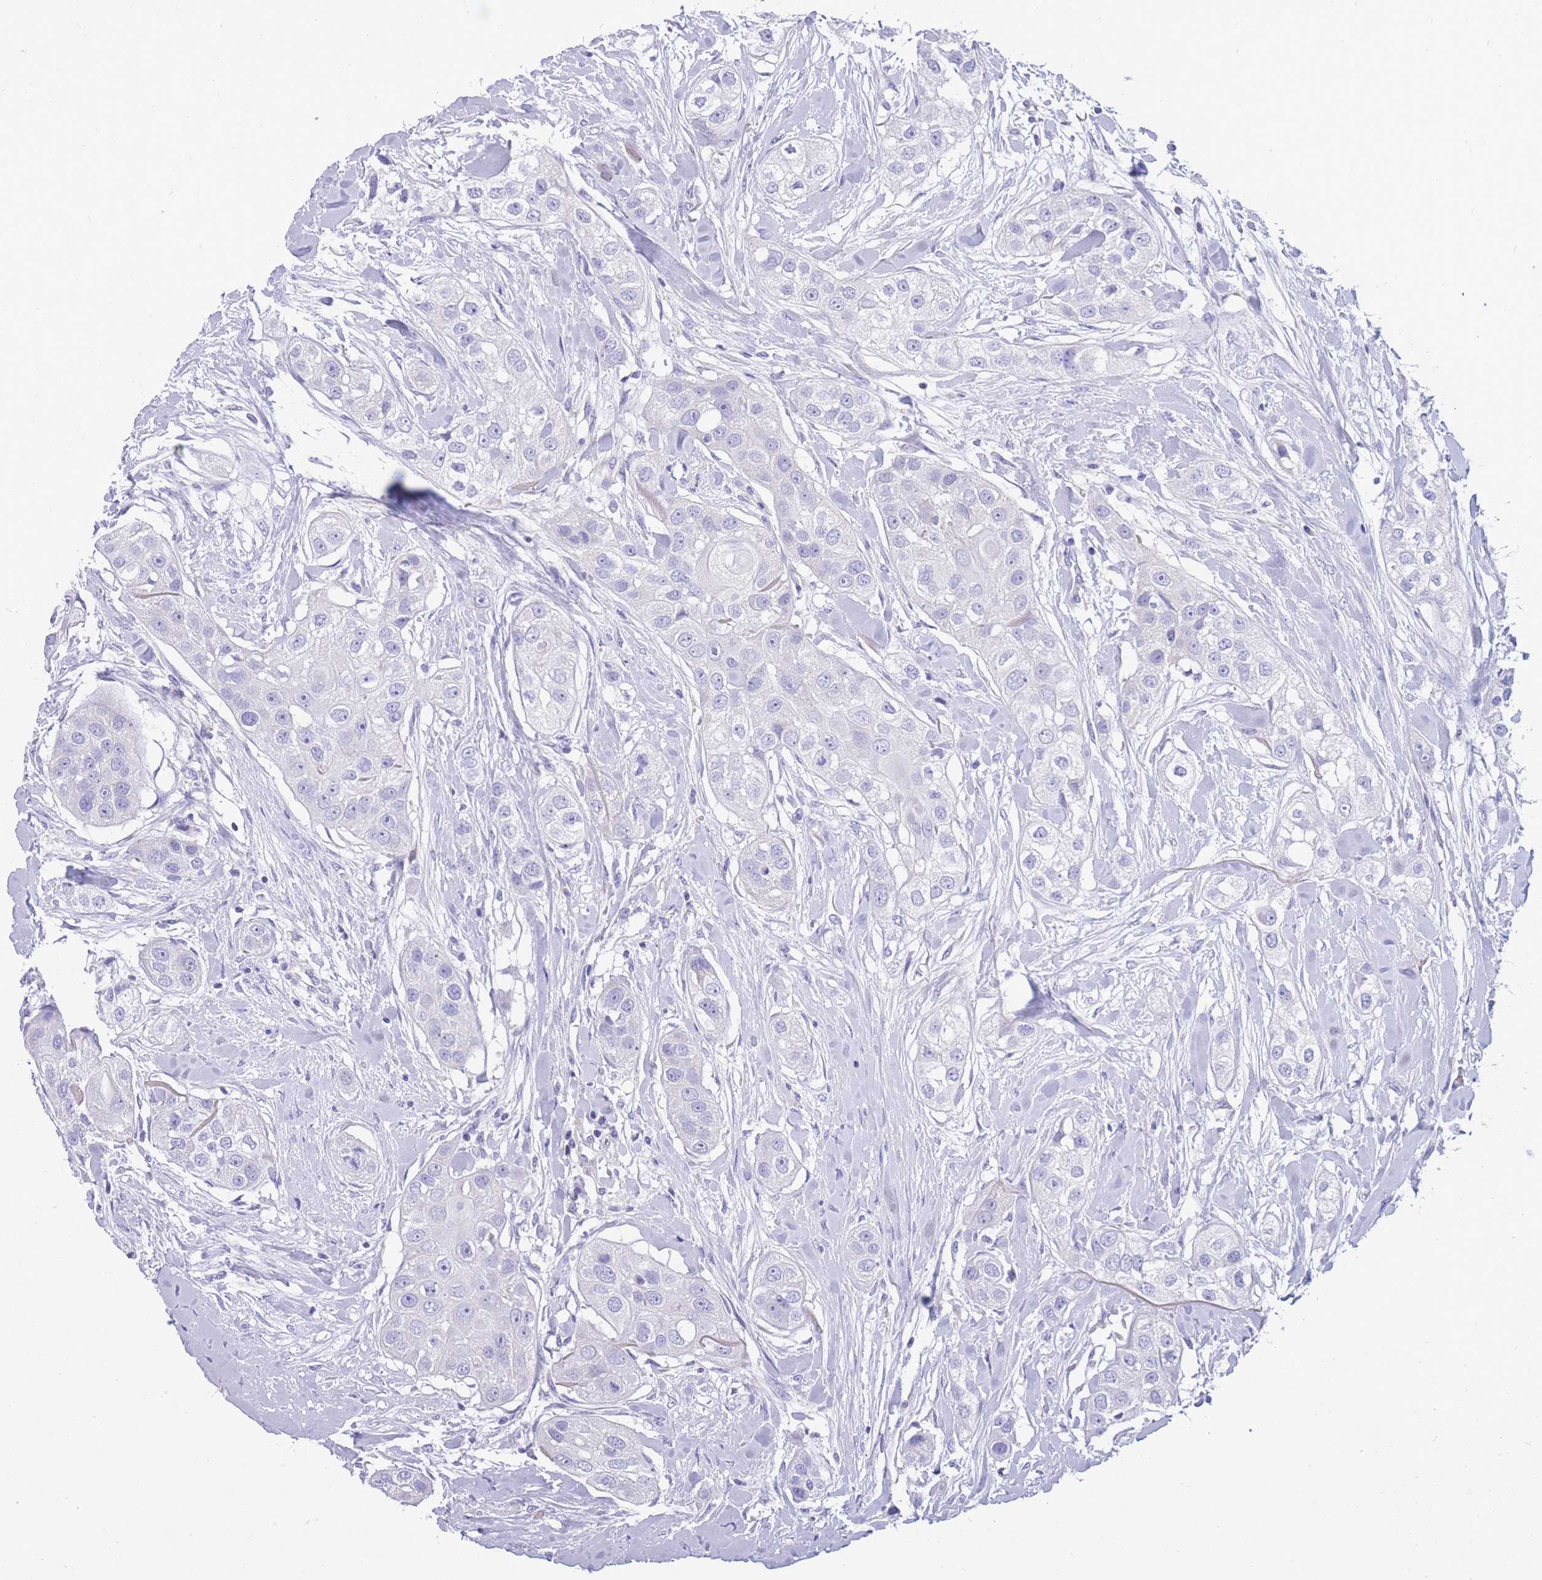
{"staining": {"intensity": "negative", "quantity": "none", "location": "none"}, "tissue": "head and neck cancer", "cell_type": "Tumor cells", "image_type": "cancer", "snomed": [{"axis": "morphology", "description": "Normal tissue, NOS"}, {"axis": "morphology", "description": "Squamous cell carcinoma, NOS"}, {"axis": "topography", "description": "Skeletal muscle"}, {"axis": "topography", "description": "Head-Neck"}], "caption": "Tumor cells are negative for protein expression in human head and neck cancer (squamous cell carcinoma).", "gene": "INTS2", "patient": {"sex": "male", "age": 51}}